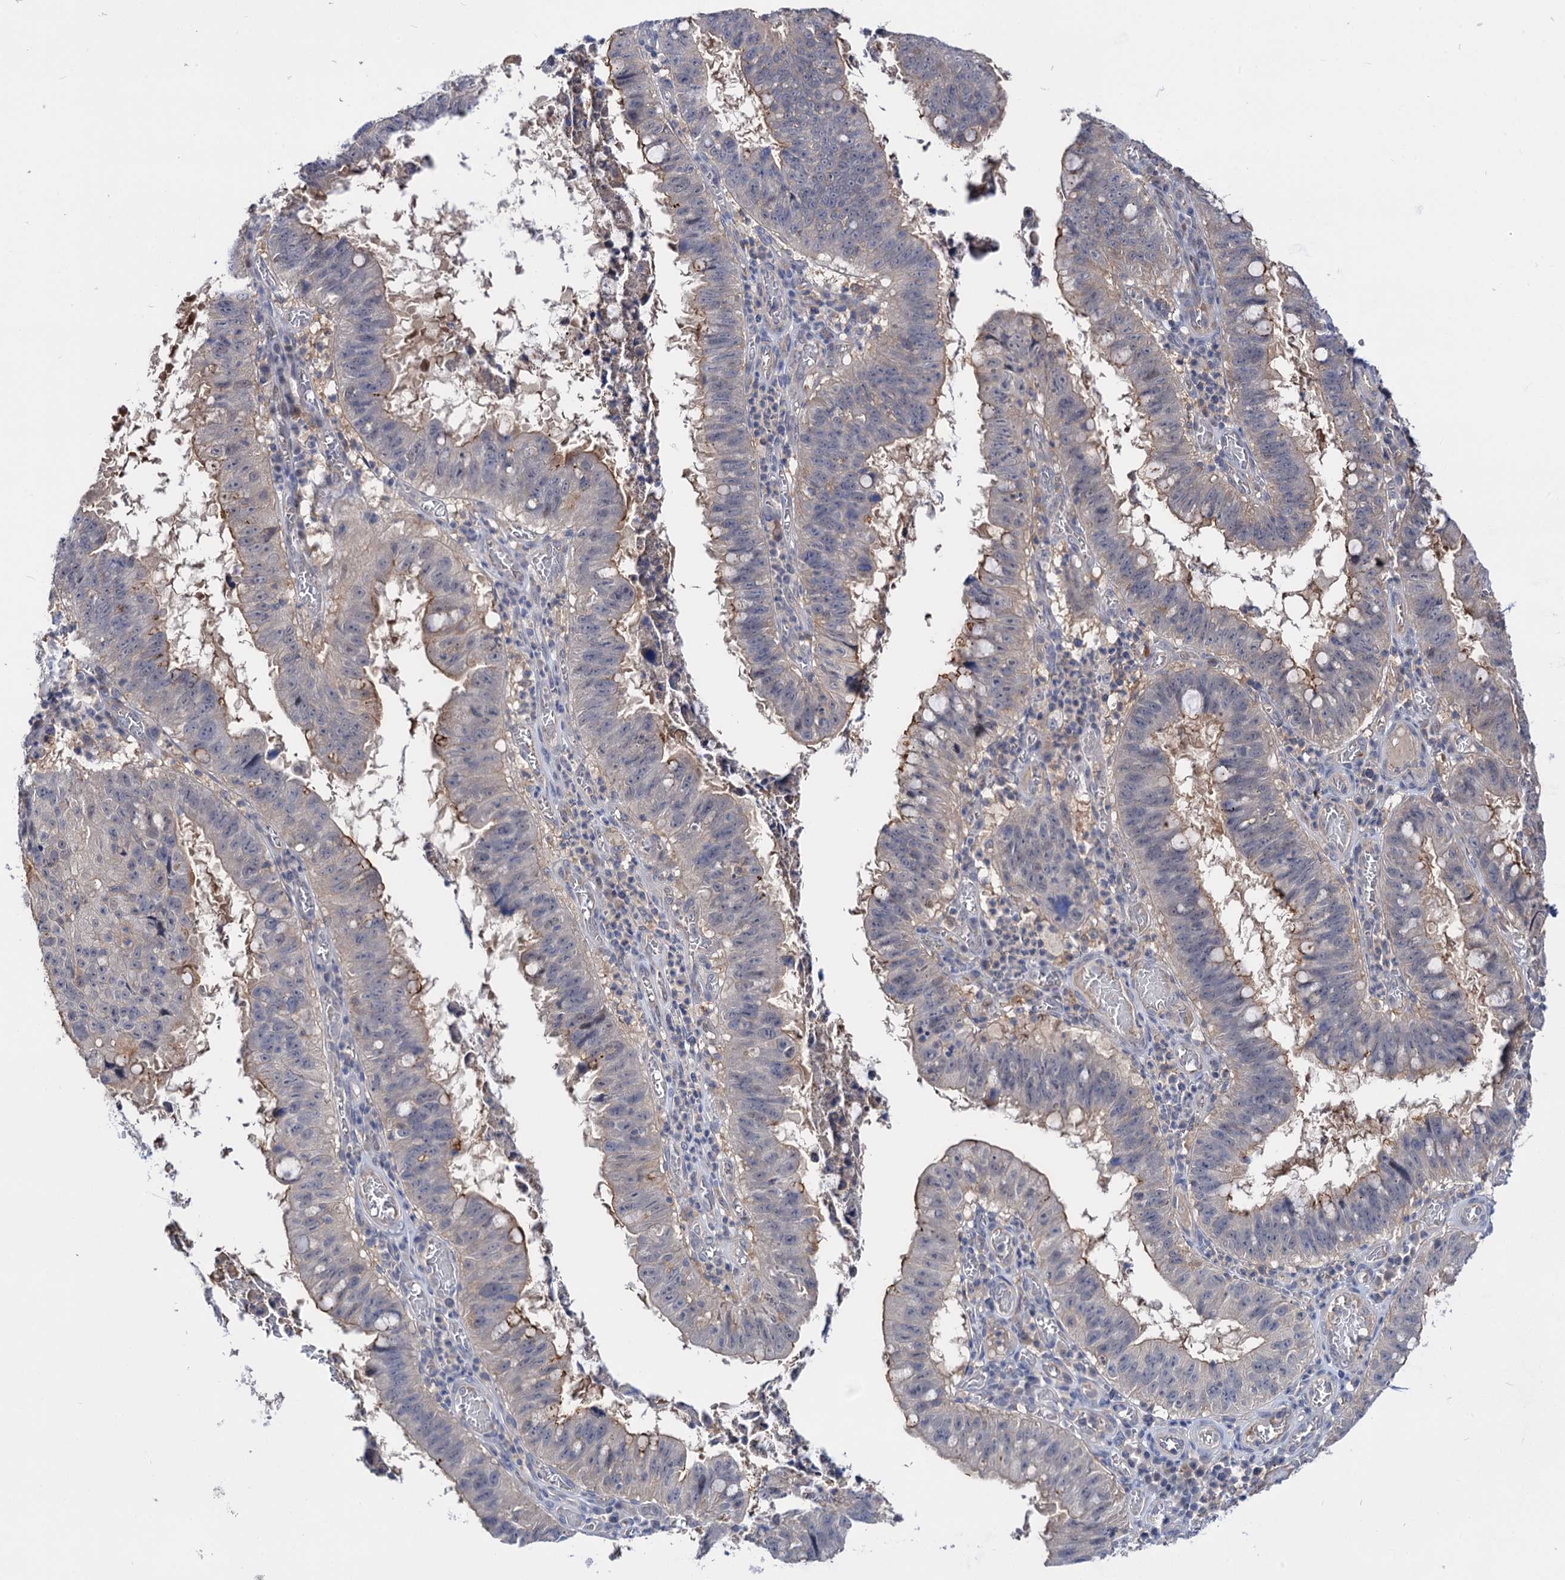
{"staining": {"intensity": "weak", "quantity": "<25%", "location": "cytoplasmic/membranous"}, "tissue": "stomach cancer", "cell_type": "Tumor cells", "image_type": "cancer", "snomed": [{"axis": "morphology", "description": "Adenocarcinoma, NOS"}, {"axis": "topography", "description": "Stomach"}], "caption": "DAB immunohistochemical staining of adenocarcinoma (stomach) exhibits no significant positivity in tumor cells.", "gene": "NEK10", "patient": {"sex": "male", "age": 59}}